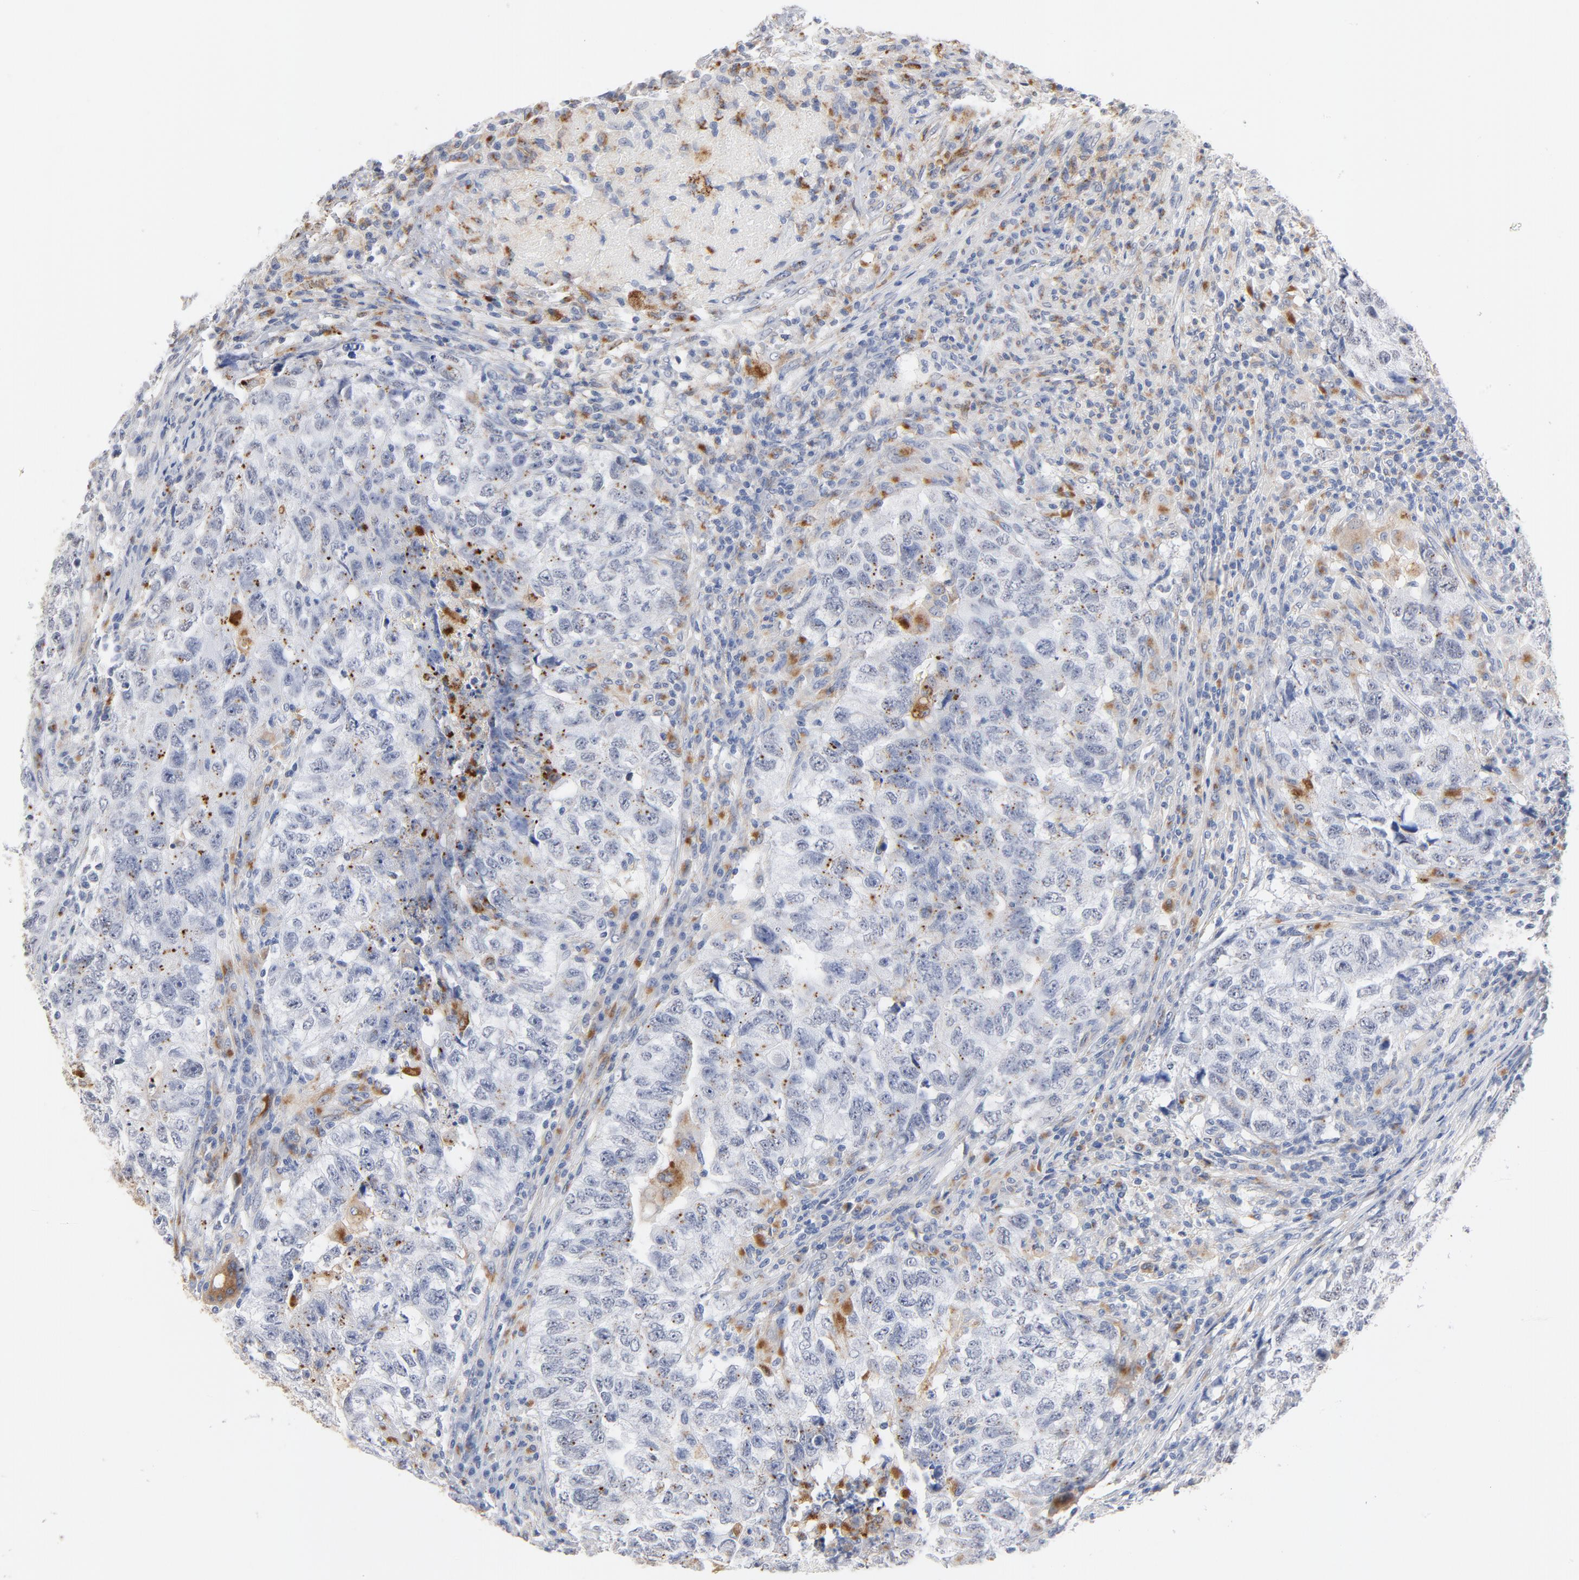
{"staining": {"intensity": "moderate", "quantity": "25%-75%", "location": "cytoplasmic/membranous"}, "tissue": "testis cancer", "cell_type": "Tumor cells", "image_type": "cancer", "snomed": [{"axis": "morphology", "description": "Carcinoma, Embryonal, NOS"}, {"axis": "topography", "description": "Testis"}], "caption": "Protein expression by immunohistochemistry exhibits moderate cytoplasmic/membranous staining in about 25%-75% of tumor cells in testis cancer (embryonal carcinoma).", "gene": "LTBP2", "patient": {"sex": "male", "age": 21}}